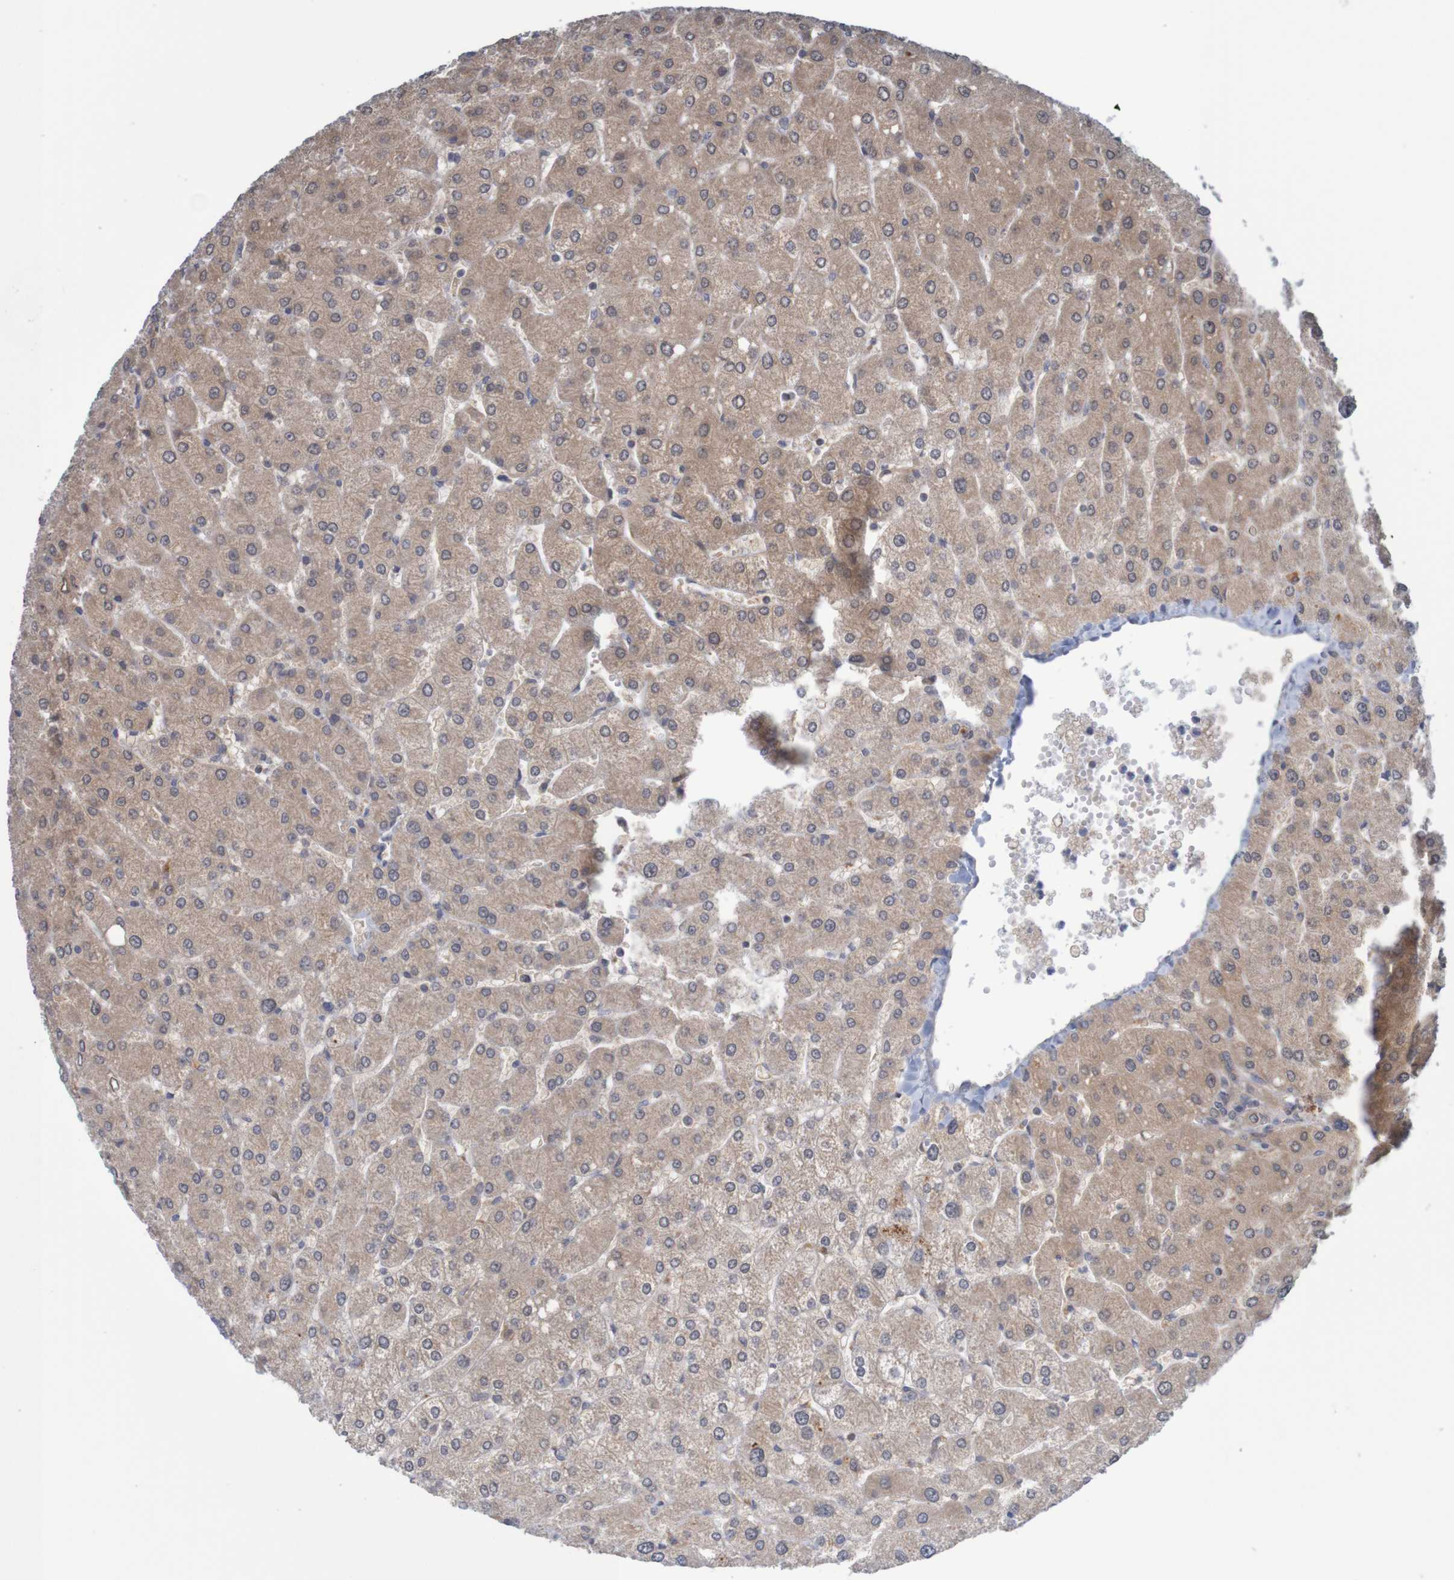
{"staining": {"intensity": "weak", "quantity": "<25%", "location": "cytoplasmic/membranous"}, "tissue": "liver", "cell_type": "Cholangiocytes", "image_type": "normal", "snomed": [{"axis": "morphology", "description": "Normal tissue, NOS"}, {"axis": "topography", "description": "Liver"}], "caption": "Cholangiocytes are negative for protein expression in normal human liver. (DAB immunohistochemistry visualized using brightfield microscopy, high magnification).", "gene": "ANKK1", "patient": {"sex": "male", "age": 55}}